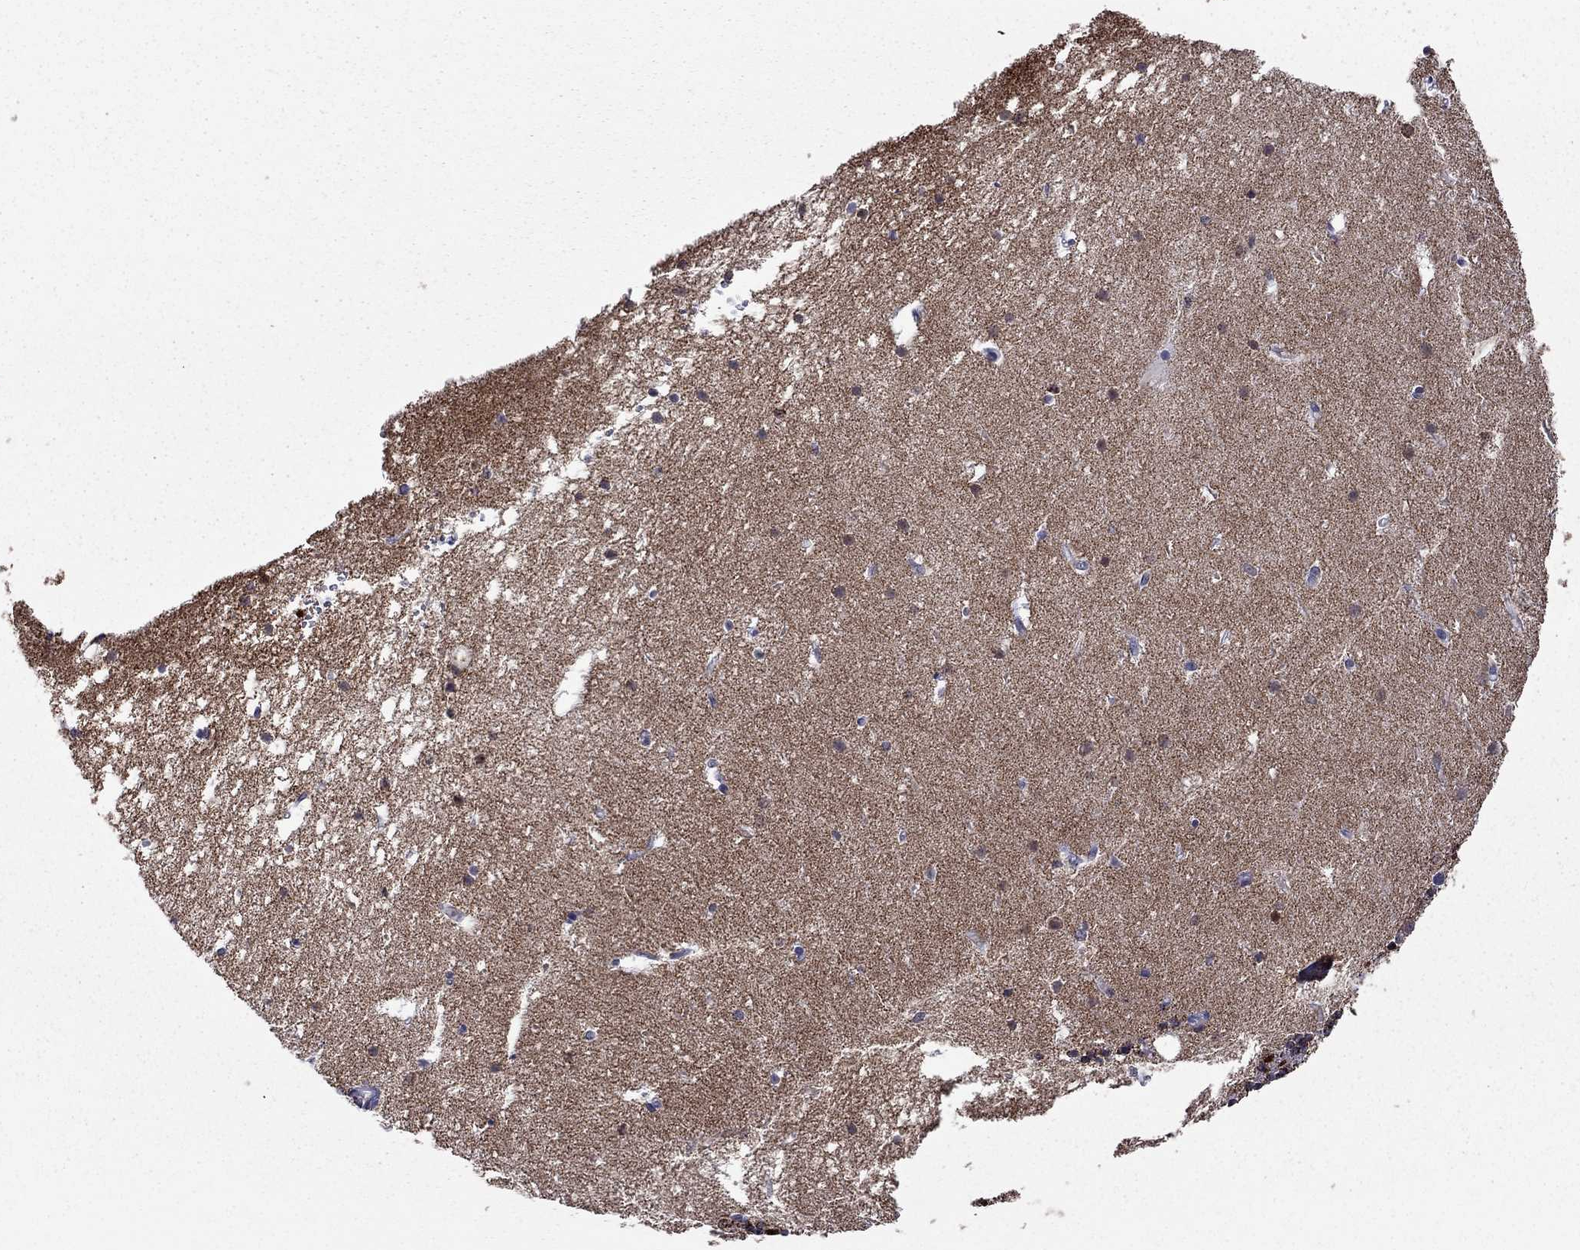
{"staining": {"intensity": "strong", "quantity": "<25%", "location": "cytoplasmic/membranous"}, "tissue": "cerebellum", "cell_type": "Cells in granular layer", "image_type": "normal", "snomed": [{"axis": "morphology", "description": "Normal tissue, NOS"}, {"axis": "topography", "description": "Cerebellum"}], "caption": "Protein expression analysis of benign cerebellum demonstrates strong cytoplasmic/membranous expression in approximately <25% of cells in granular layer.", "gene": "SHOC2", "patient": {"sex": "male", "age": 70}}